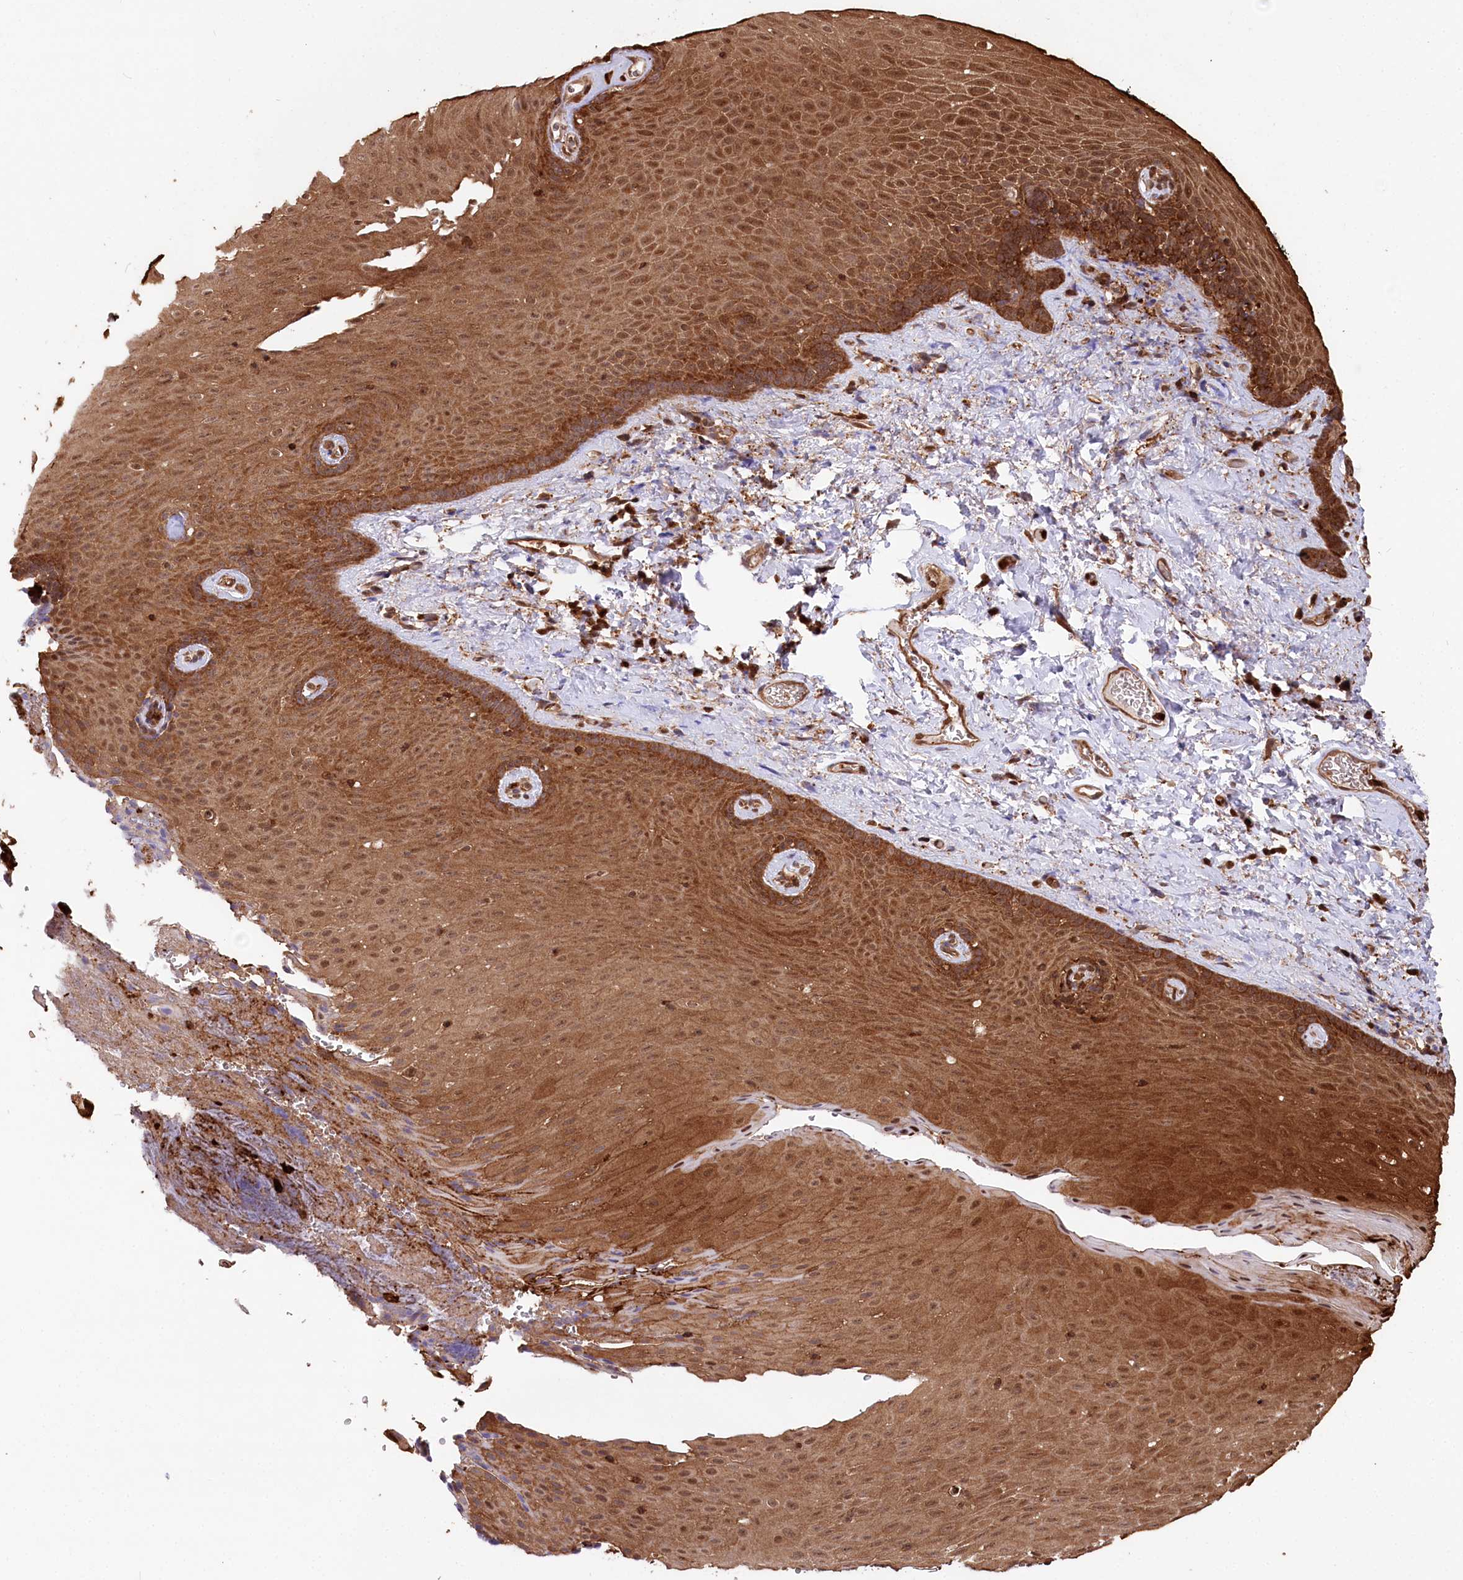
{"staining": {"intensity": "strong", "quantity": ">75%", "location": "cytoplasmic/membranous,nuclear"}, "tissue": "skin", "cell_type": "Epidermal cells", "image_type": "normal", "snomed": [{"axis": "morphology", "description": "Normal tissue, NOS"}, {"axis": "topography", "description": "Anal"}], "caption": "Strong cytoplasmic/membranous,nuclear positivity is identified in about >75% of epidermal cells in benign skin. Nuclei are stained in blue.", "gene": "LSG1", "patient": {"sex": "male", "age": 69}}